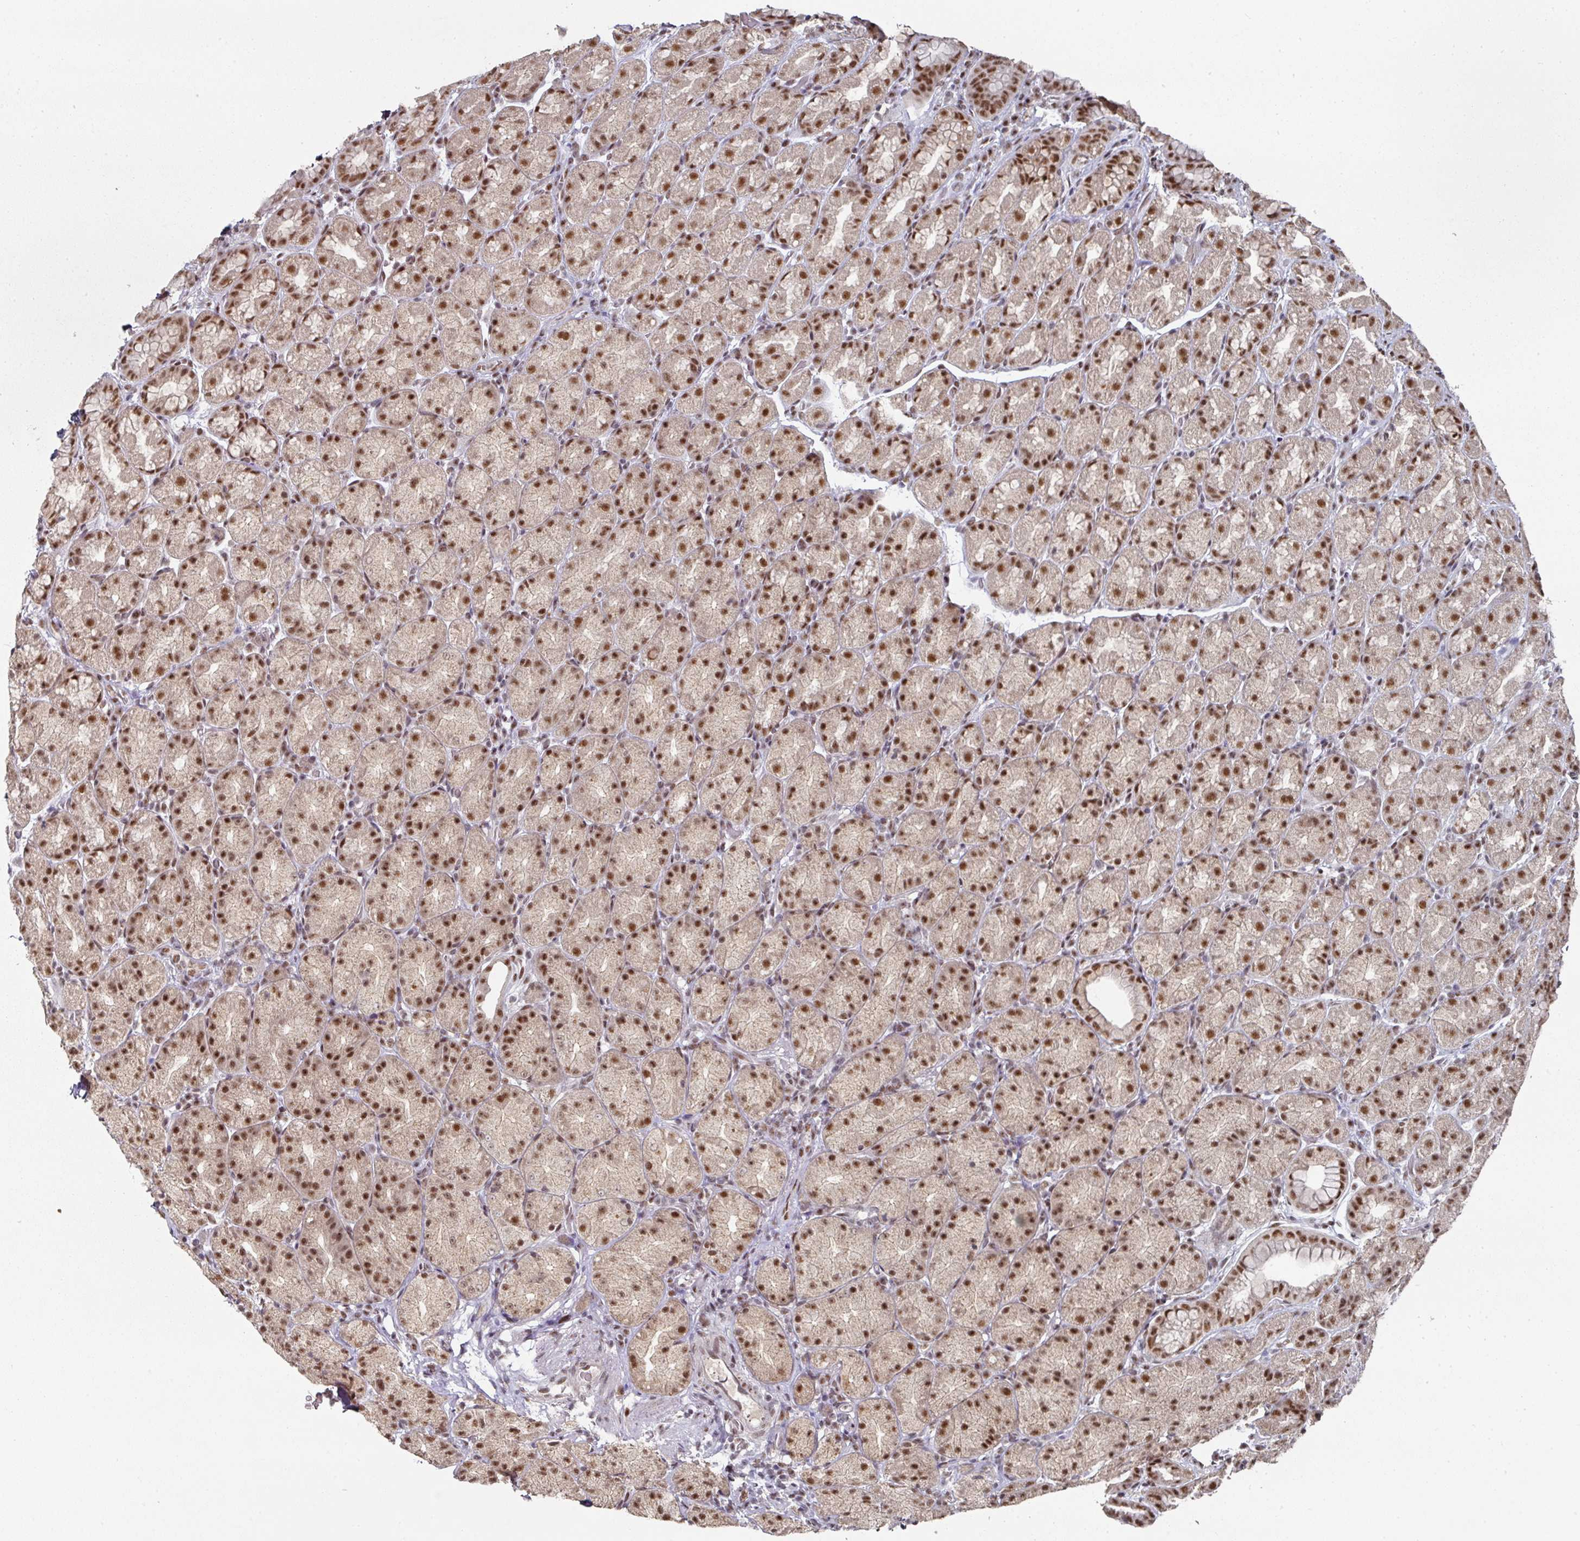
{"staining": {"intensity": "strong", "quantity": ">75%", "location": "nuclear"}, "tissue": "stomach", "cell_type": "Glandular cells", "image_type": "normal", "snomed": [{"axis": "morphology", "description": "Normal tissue, NOS"}, {"axis": "topography", "description": "Stomach, upper"}, {"axis": "topography", "description": "Stomach"}], "caption": "This photomicrograph shows IHC staining of normal stomach, with high strong nuclear staining in approximately >75% of glandular cells.", "gene": "ENSG00000289690", "patient": {"sex": "male", "age": 68}}